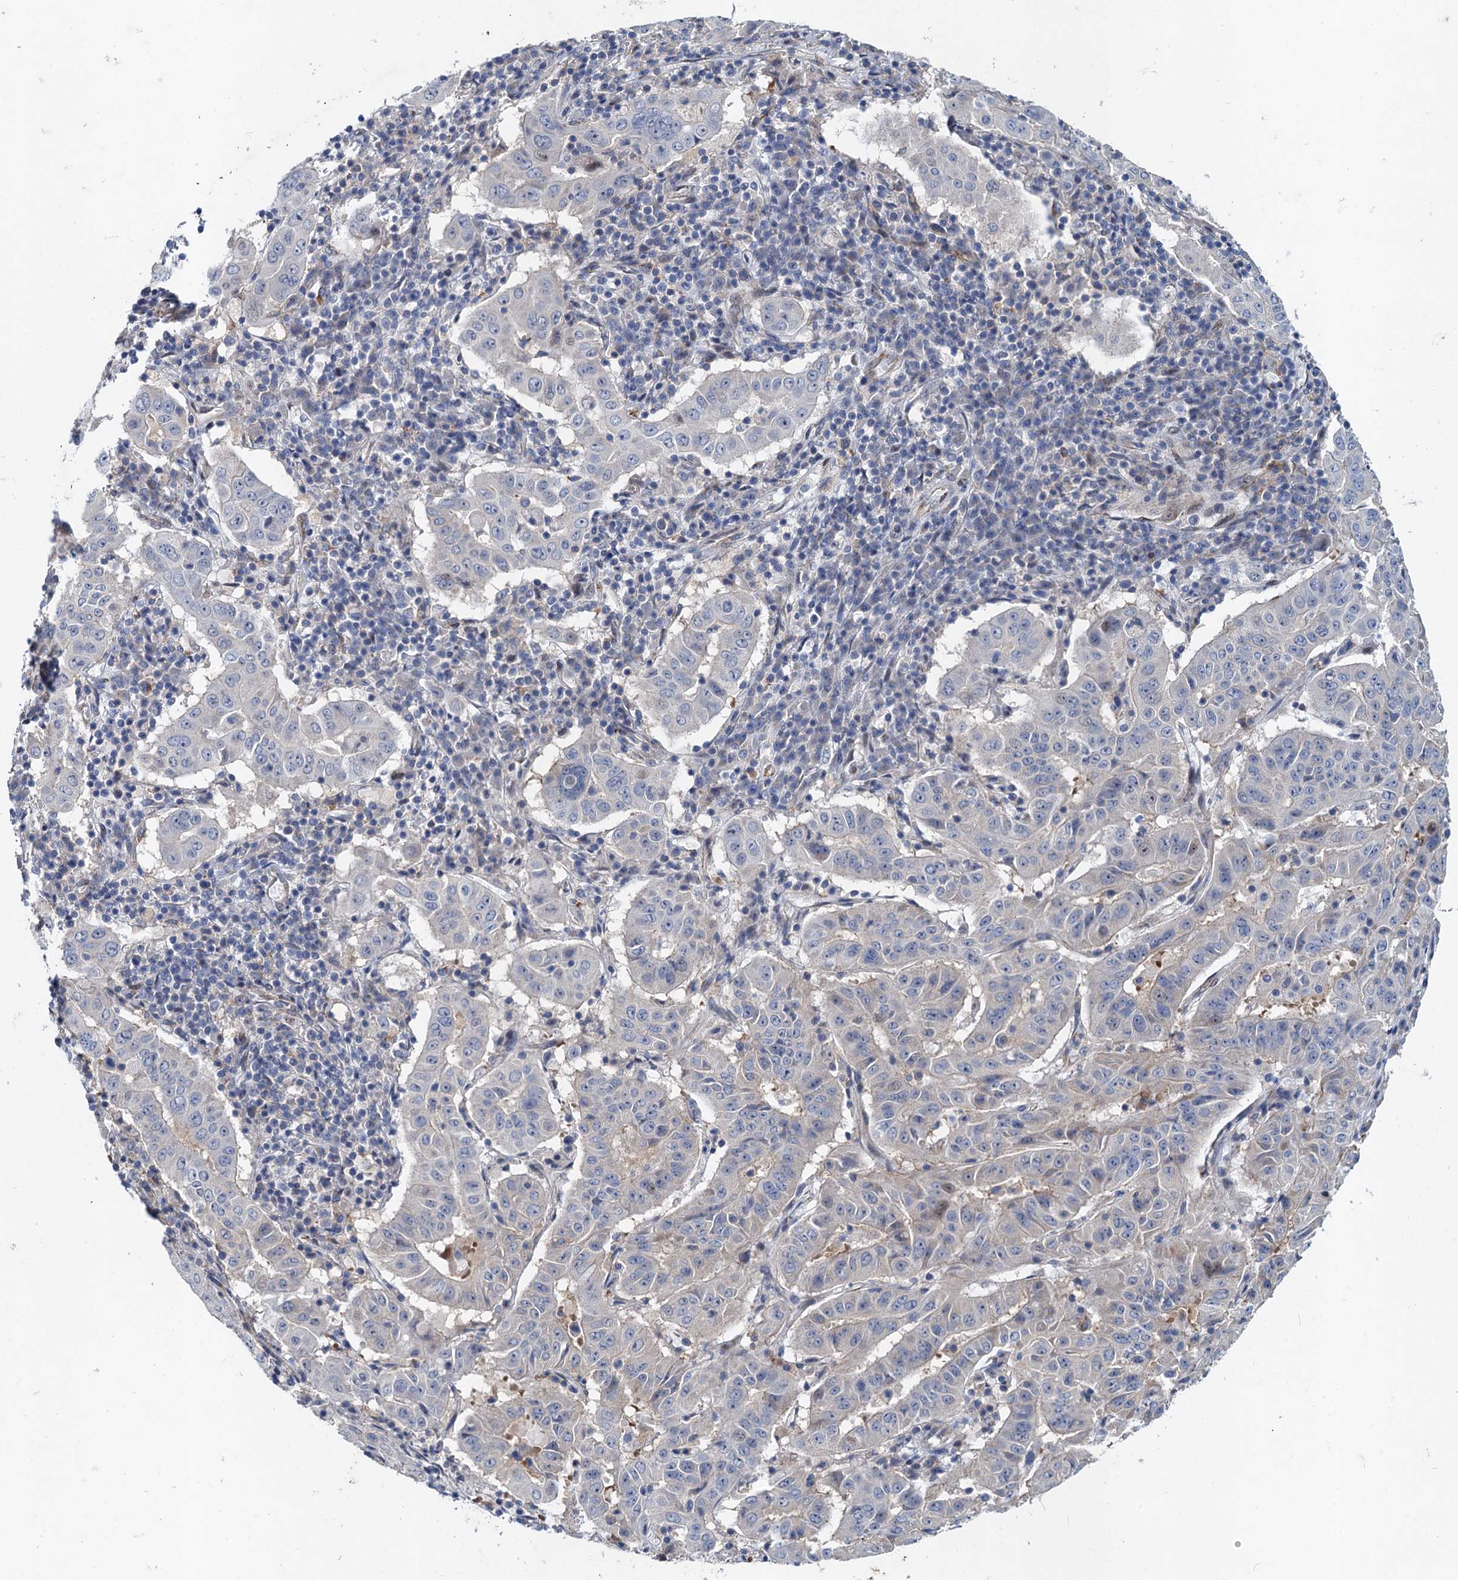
{"staining": {"intensity": "negative", "quantity": "none", "location": "none"}, "tissue": "pancreatic cancer", "cell_type": "Tumor cells", "image_type": "cancer", "snomed": [{"axis": "morphology", "description": "Adenocarcinoma, NOS"}, {"axis": "topography", "description": "Pancreas"}], "caption": "An IHC histopathology image of adenocarcinoma (pancreatic) is shown. There is no staining in tumor cells of adenocarcinoma (pancreatic).", "gene": "NBEA", "patient": {"sex": "male", "age": 63}}